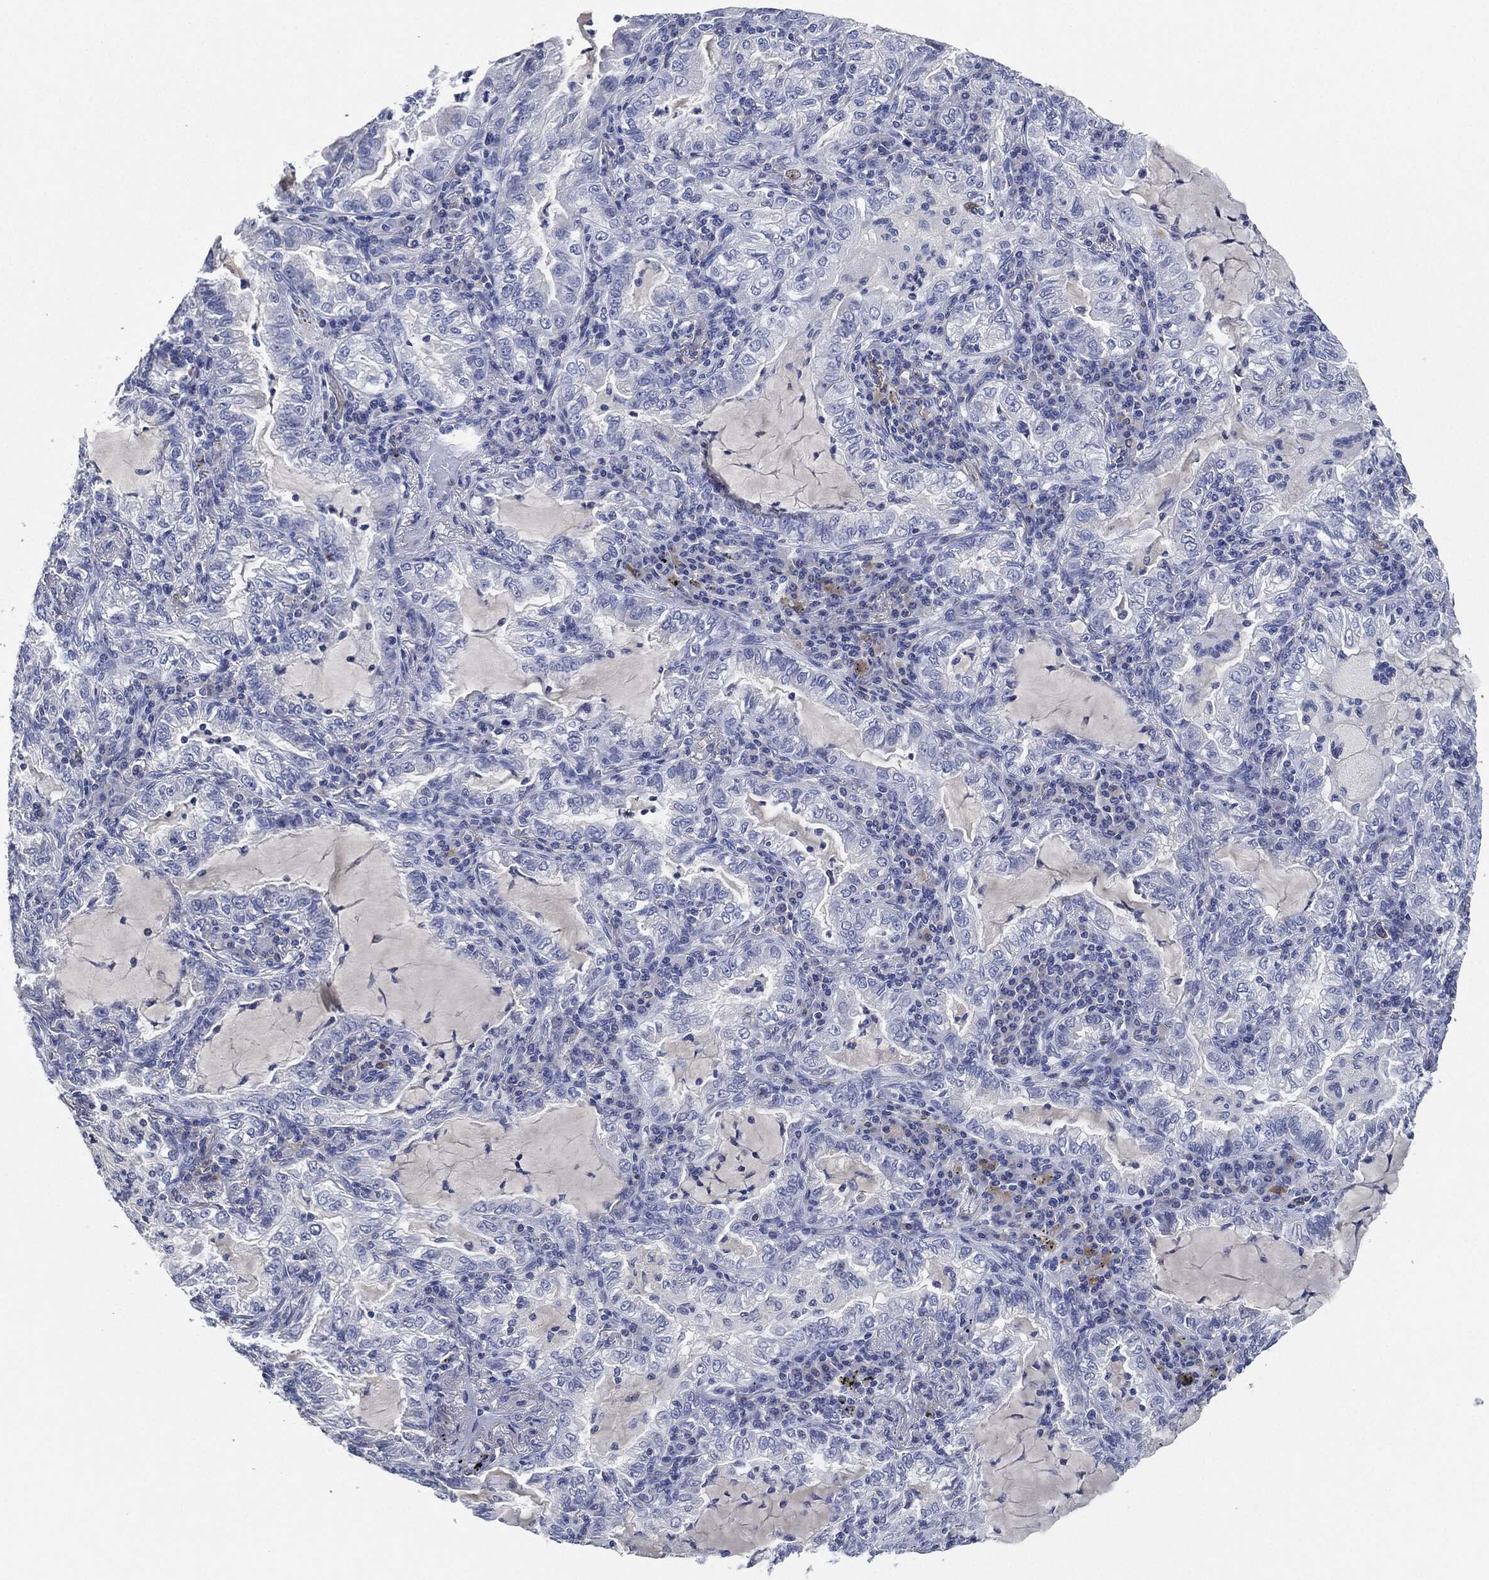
{"staining": {"intensity": "negative", "quantity": "none", "location": "none"}, "tissue": "lung cancer", "cell_type": "Tumor cells", "image_type": "cancer", "snomed": [{"axis": "morphology", "description": "Adenocarcinoma, NOS"}, {"axis": "topography", "description": "Lung"}], "caption": "Immunohistochemistry (IHC) of lung cancer (adenocarcinoma) shows no expression in tumor cells.", "gene": "NTRK1", "patient": {"sex": "female", "age": 73}}